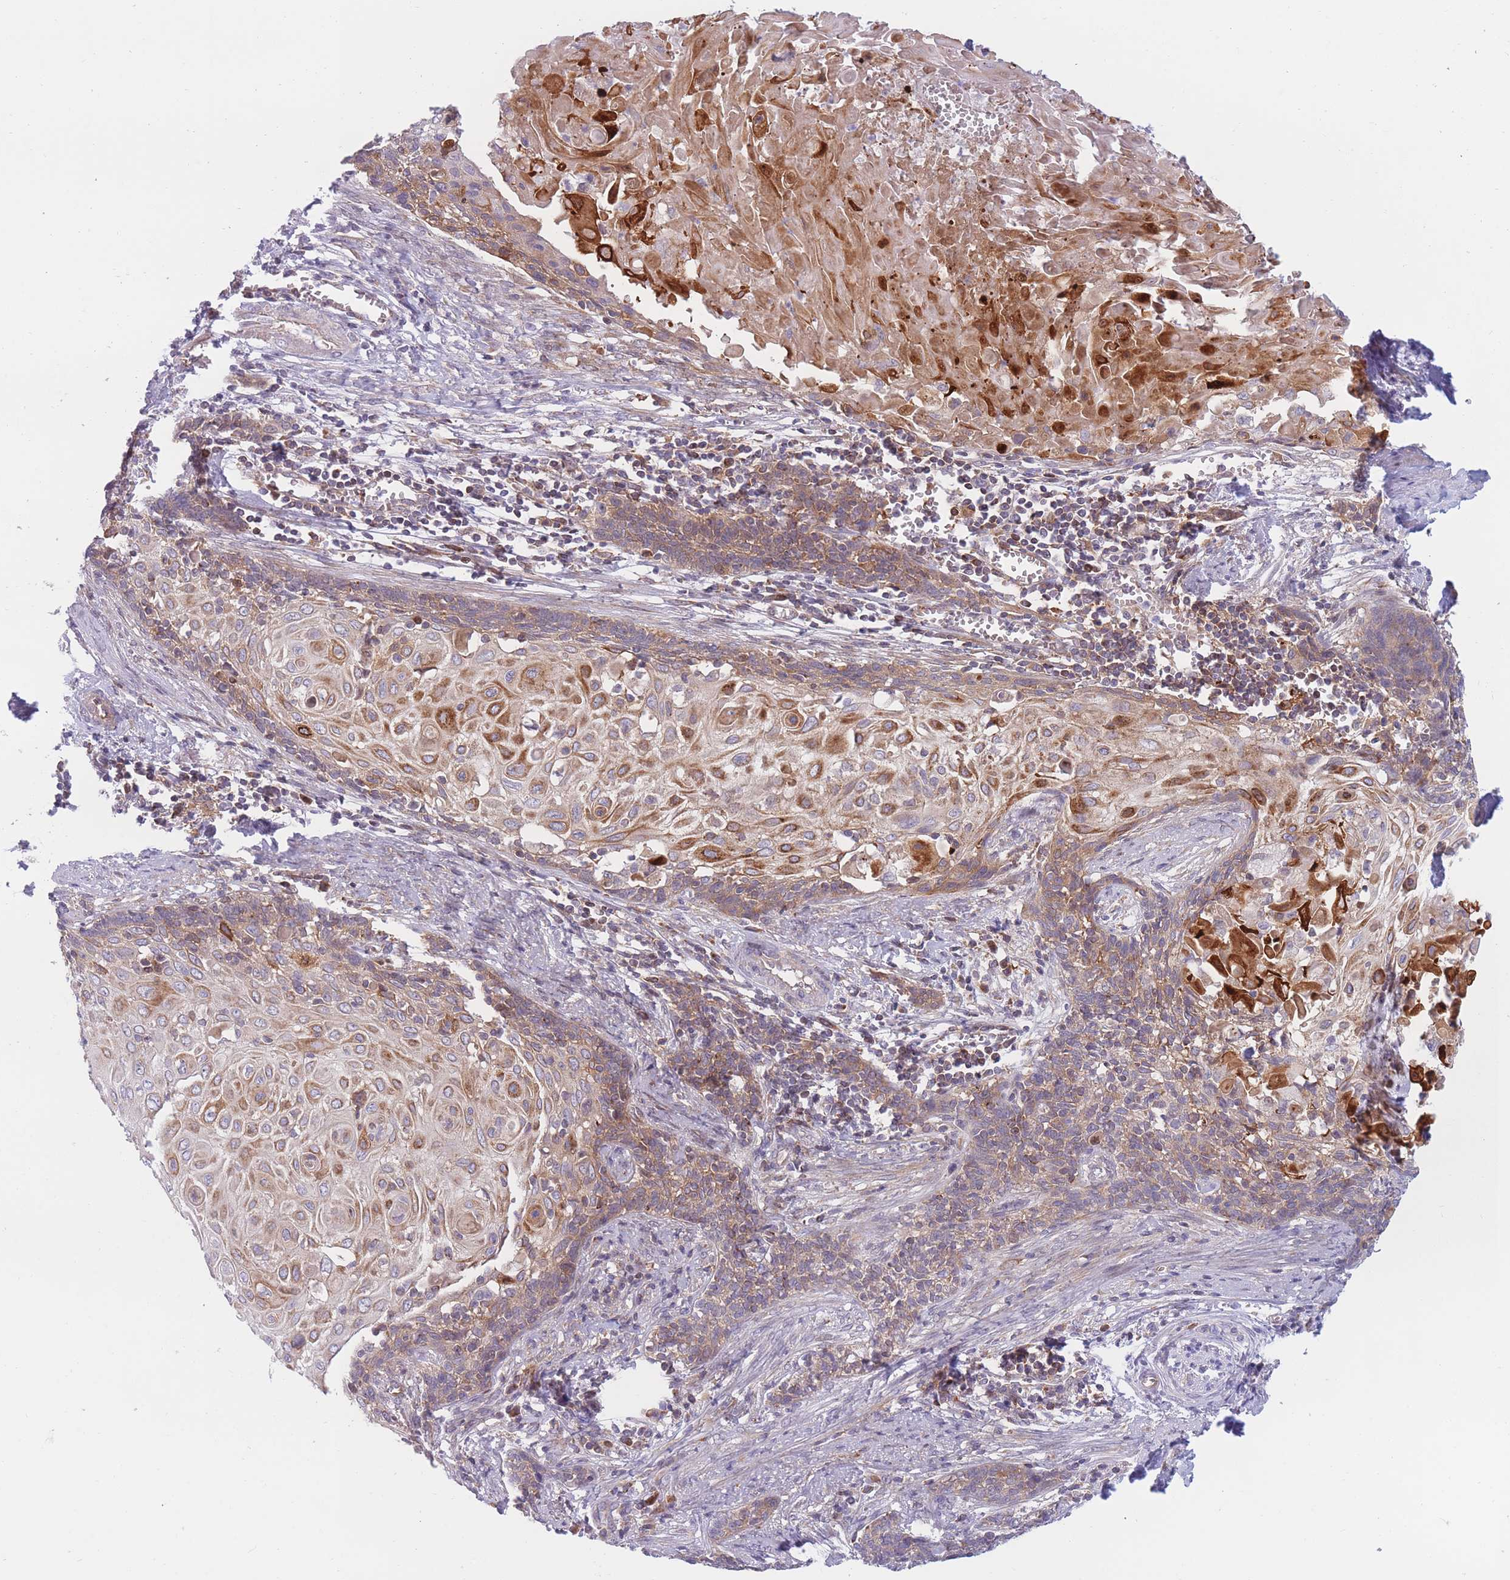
{"staining": {"intensity": "moderate", "quantity": "25%-75%", "location": "cytoplasmic/membranous"}, "tissue": "cervical cancer", "cell_type": "Tumor cells", "image_type": "cancer", "snomed": [{"axis": "morphology", "description": "Squamous cell carcinoma, NOS"}, {"axis": "topography", "description": "Cervix"}], "caption": "An image of cervical squamous cell carcinoma stained for a protein exhibits moderate cytoplasmic/membranous brown staining in tumor cells. (DAB (3,3'-diaminobenzidine) = brown stain, brightfield microscopy at high magnification).", "gene": "PDE4A", "patient": {"sex": "female", "age": 39}}